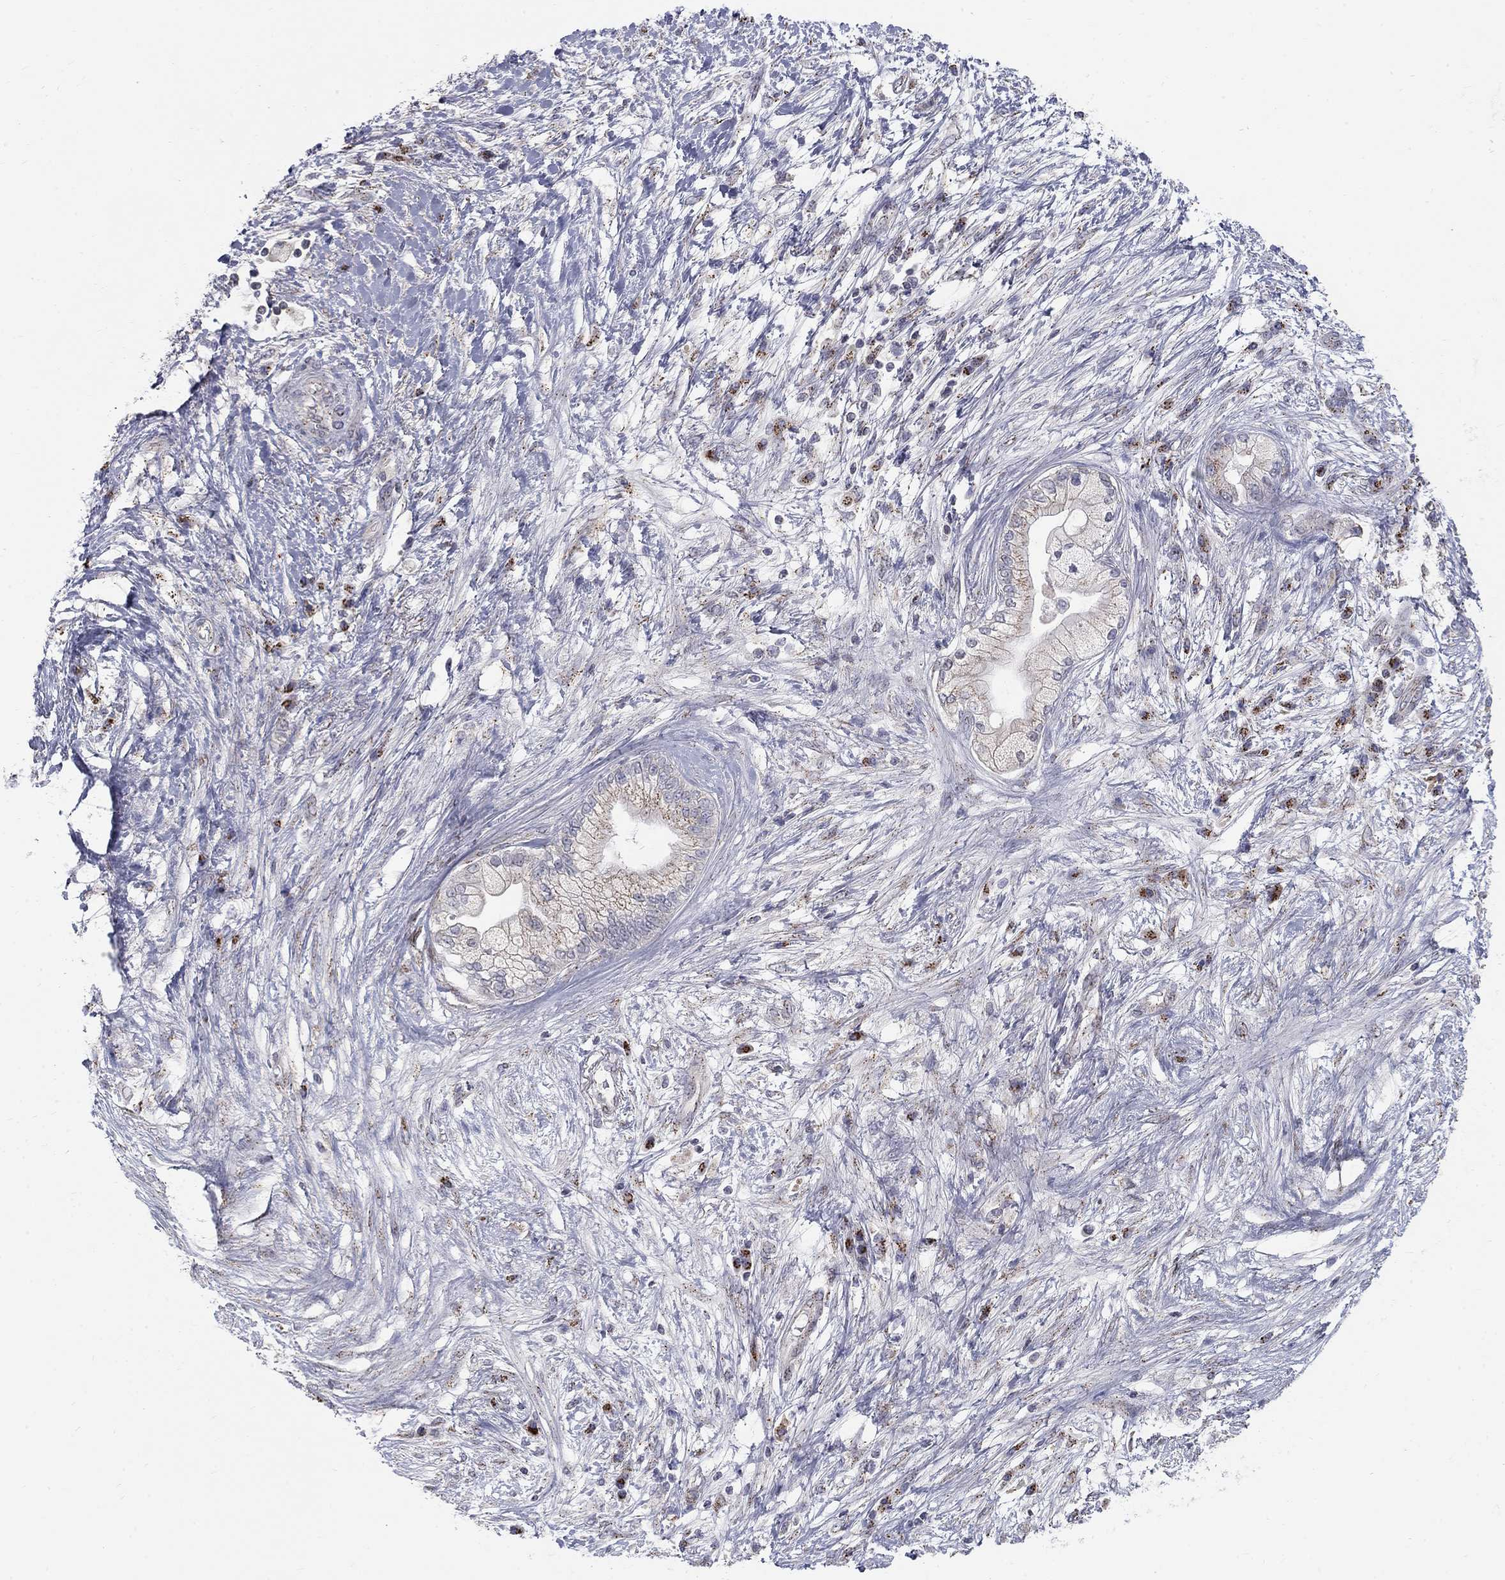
{"staining": {"intensity": "weak", "quantity": "25%-75%", "location": "cytoplasmic/membranous"}, "tissue": "pancreatic cancer", "cell_type": "Tumor cells", "image_type": "cancer", "snomed": [{"axis": "morphology", "description": "Adenocarcinoma, NOS"}, {"axis": "topography", "description": "Pancreas"}], "caption": "Adenocarcinoma (pancreatic) stained for a protein reveals weak cytoplasmic/membranous positivity in tumor cells. (IHC, brightfield microscopy, high magnification).", "gene": "PANK3", "patient": {"sex": "female", "age": 69}}